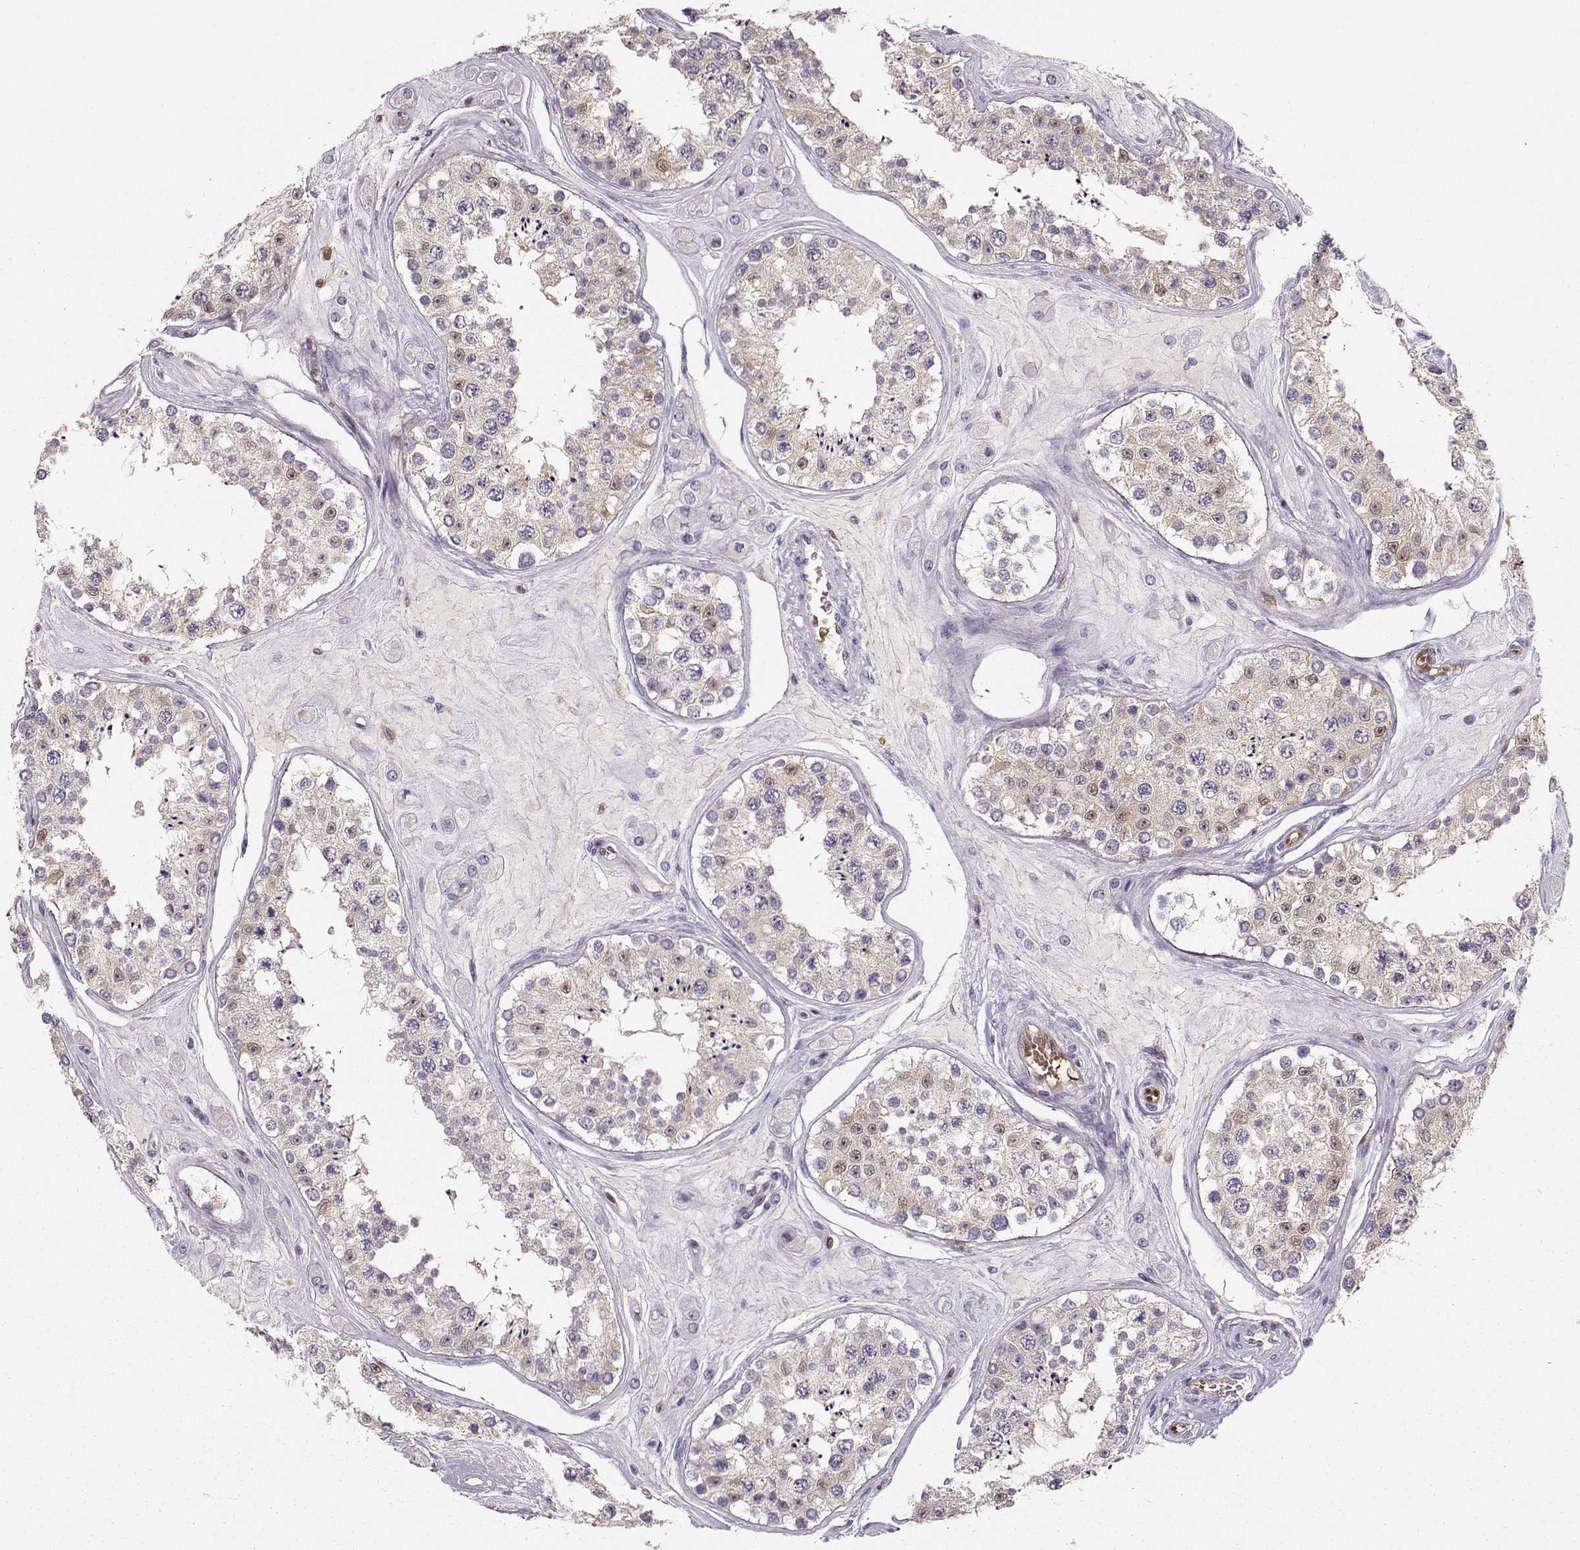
{"staining": {"intensity": "weak", "quantity": "25%-75%", "location": "cytoplasmic/membranous"}, "tissue": "testis", "cell_type": "Cells in seminiferous ducts", "image_type": "normal", "snomed": [{"axis": "morphology", "description": "Normal tissue, NOS"}, {"axis": "topography", "description": "Testis"}], "caption": "IHC (DAB) staining of benign human testis reveals weak cytoplasmic/membranous protein expression in approximately 25%-75% of cells in seminiferous ducts. The staining was performed using DAB, with brown indicating positive protein expression. Nuclei are stained blue with hematoxylin.", "gene": "PNP", "patient": {"sex": "male", "age": 25}}